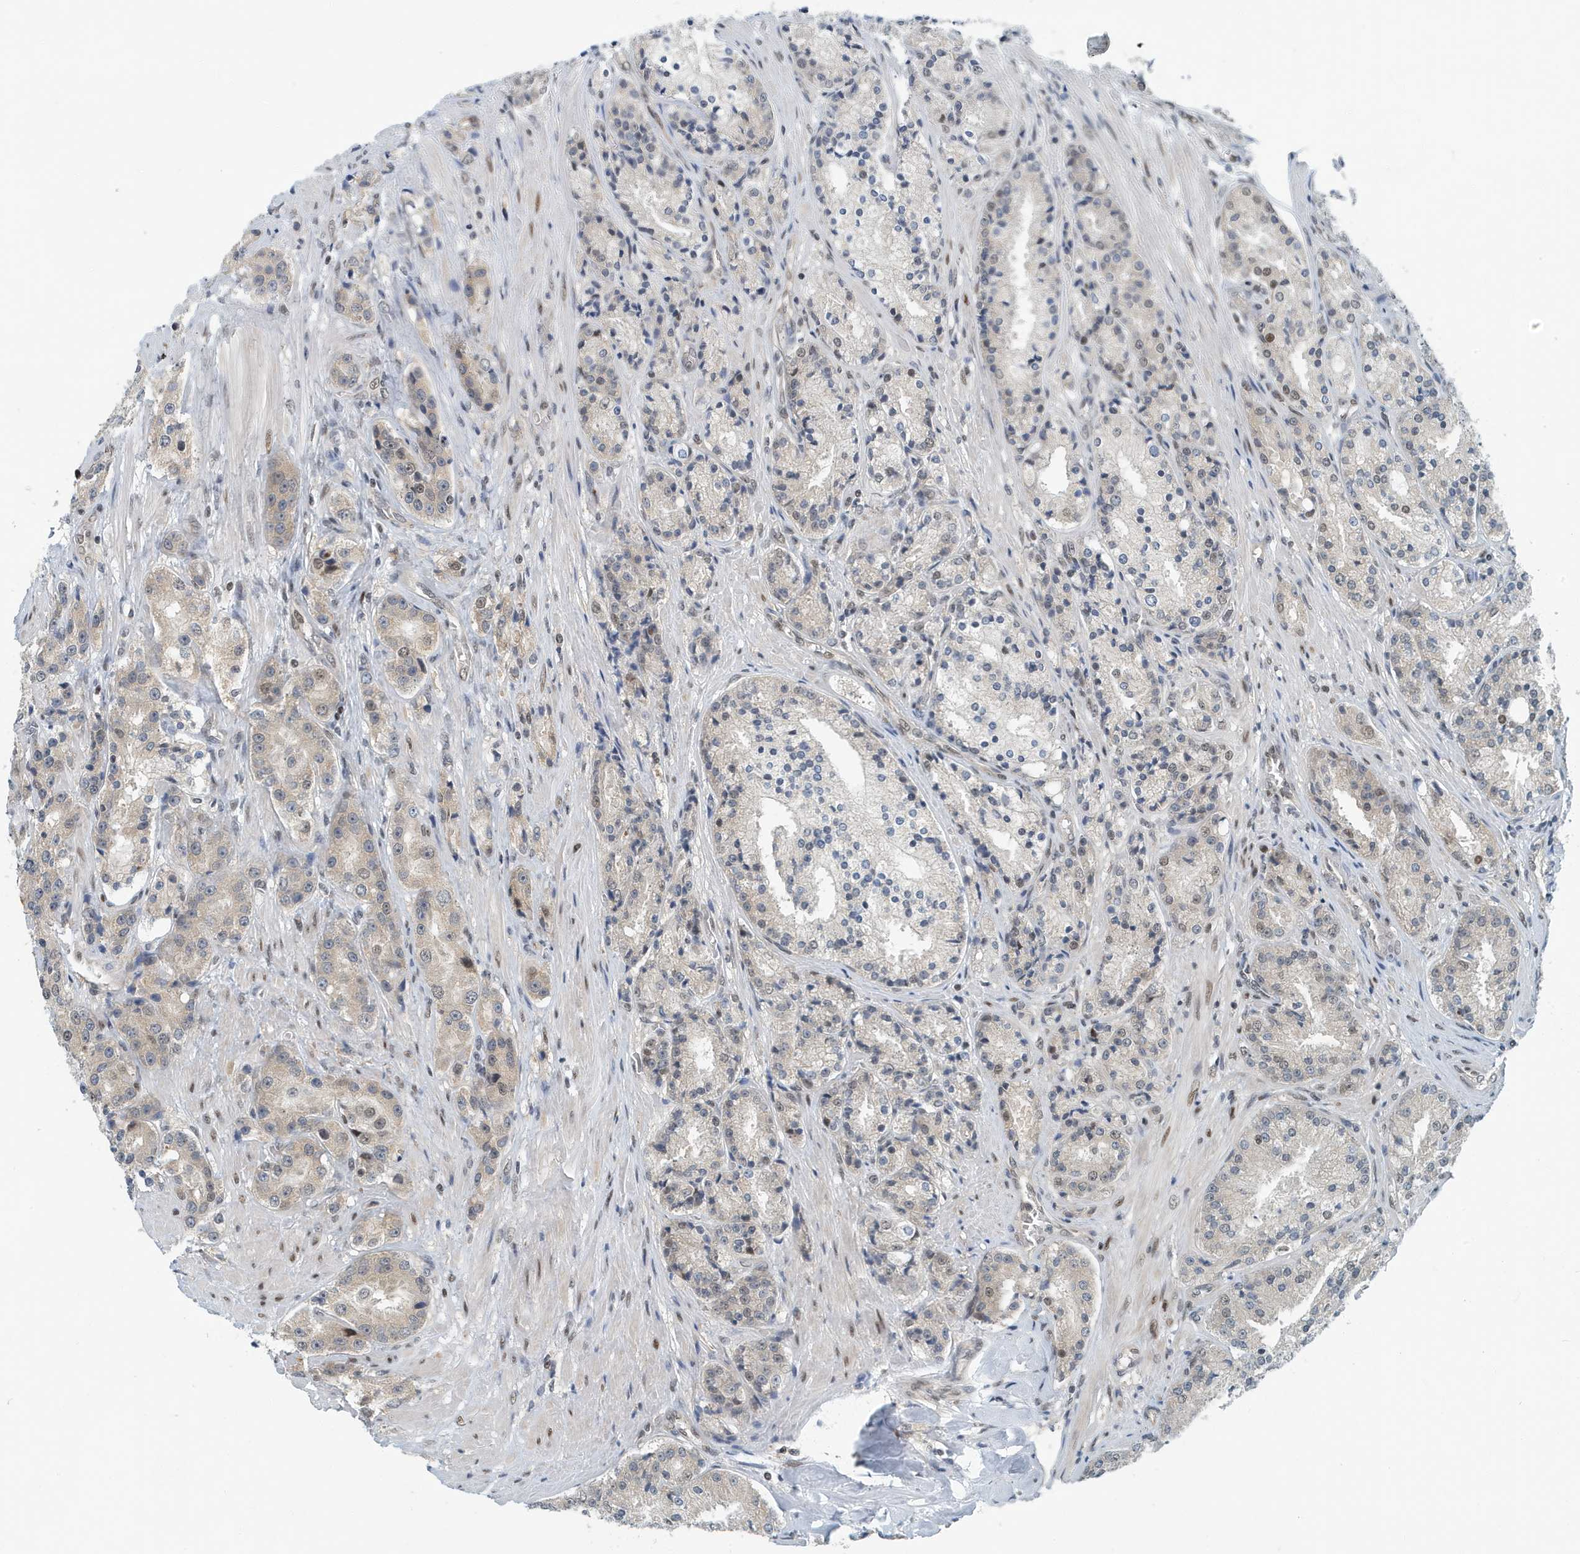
{"staining": {"intensity": "weak", "quantity": ">75%", "location": "cytoplasmic/membranous"}, "tissue": "prostate cancer", "cell_type": "Tumor cells", "image_type": "cancer", "snomed": [{"axis": "morphology", "description": "Adenocarcinoma, High grade"}, {"axis": "topography", "description": "Prostate"}], "caption": "High-magnification brightfield microscopy of high-grade adenocarcinoma (prostate) stained with DAB (brown) and counterstained with hematoxylin (blue). tumor cells exhibit weak cytoplasmic/membranous staining is appreciated in about>75% of cells.", "gene": "KIF15", "patient": {"sex": "male", "age": 60}}